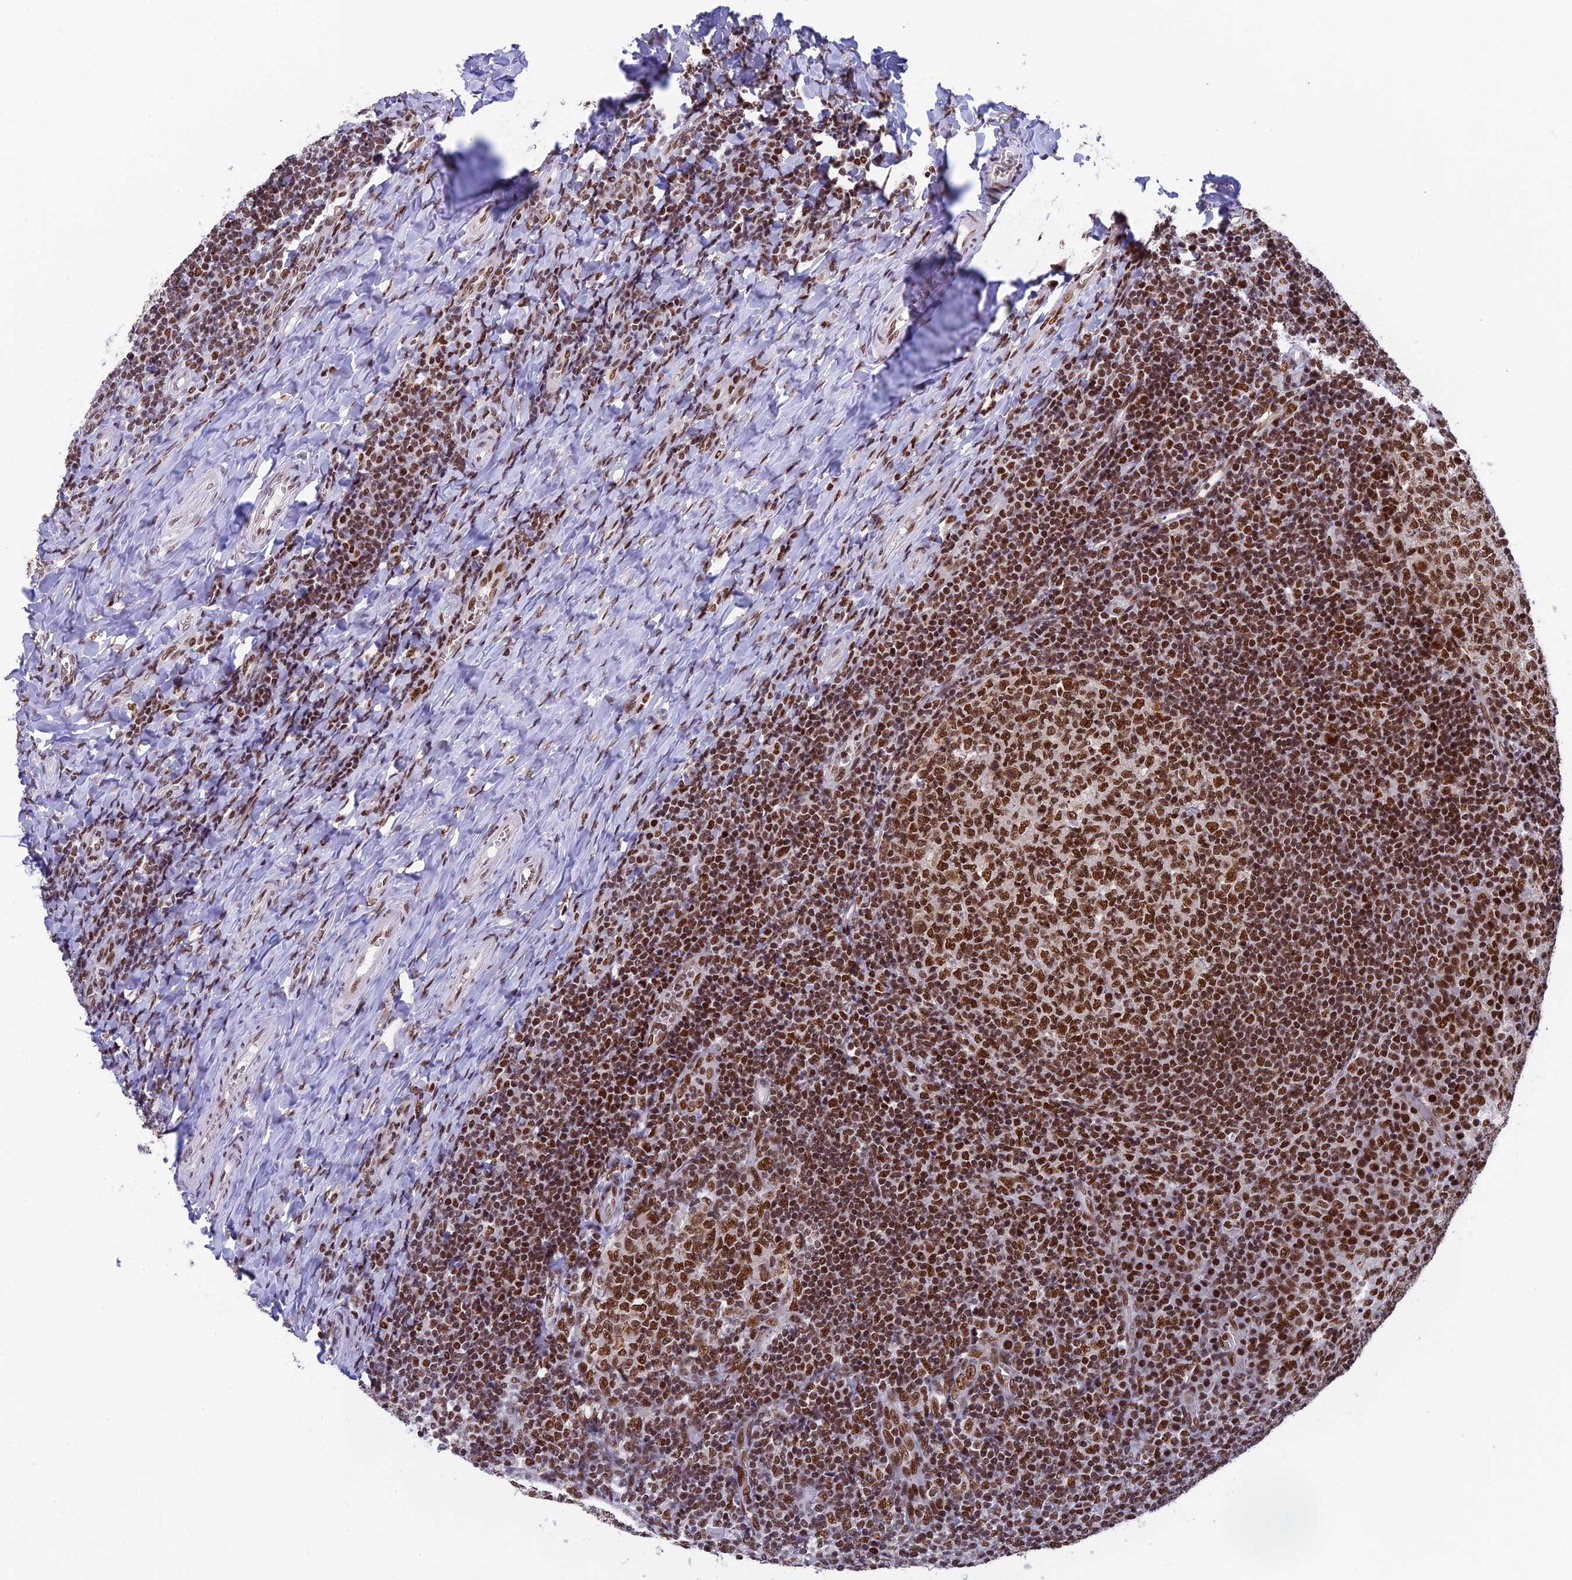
{"staining": {"intensity": "strong", "quantity": ">75%", "location": "nuclear"}, "tissue": "tonsil", "cell_type": "Germinal center cells", "image_type": "normal", "snomed": [{"axis": "morphology", "description": "Normal tissue, NOS"}, {"axis": "topography", "description": "Tonsil"}], "caption": "IHC (DAB (3,3'-diaminobenzidine)) staining of benign tonsil exhibits strong nuclear protein staining in approximately >75% of germinal center cells. (DAB (3,3'-diaminobenzidine) = brown stain, brightfield microscopy at high magnification).", "gene": "EEF1AKMT3", "patient": {"sex": "female", "age": 19}}